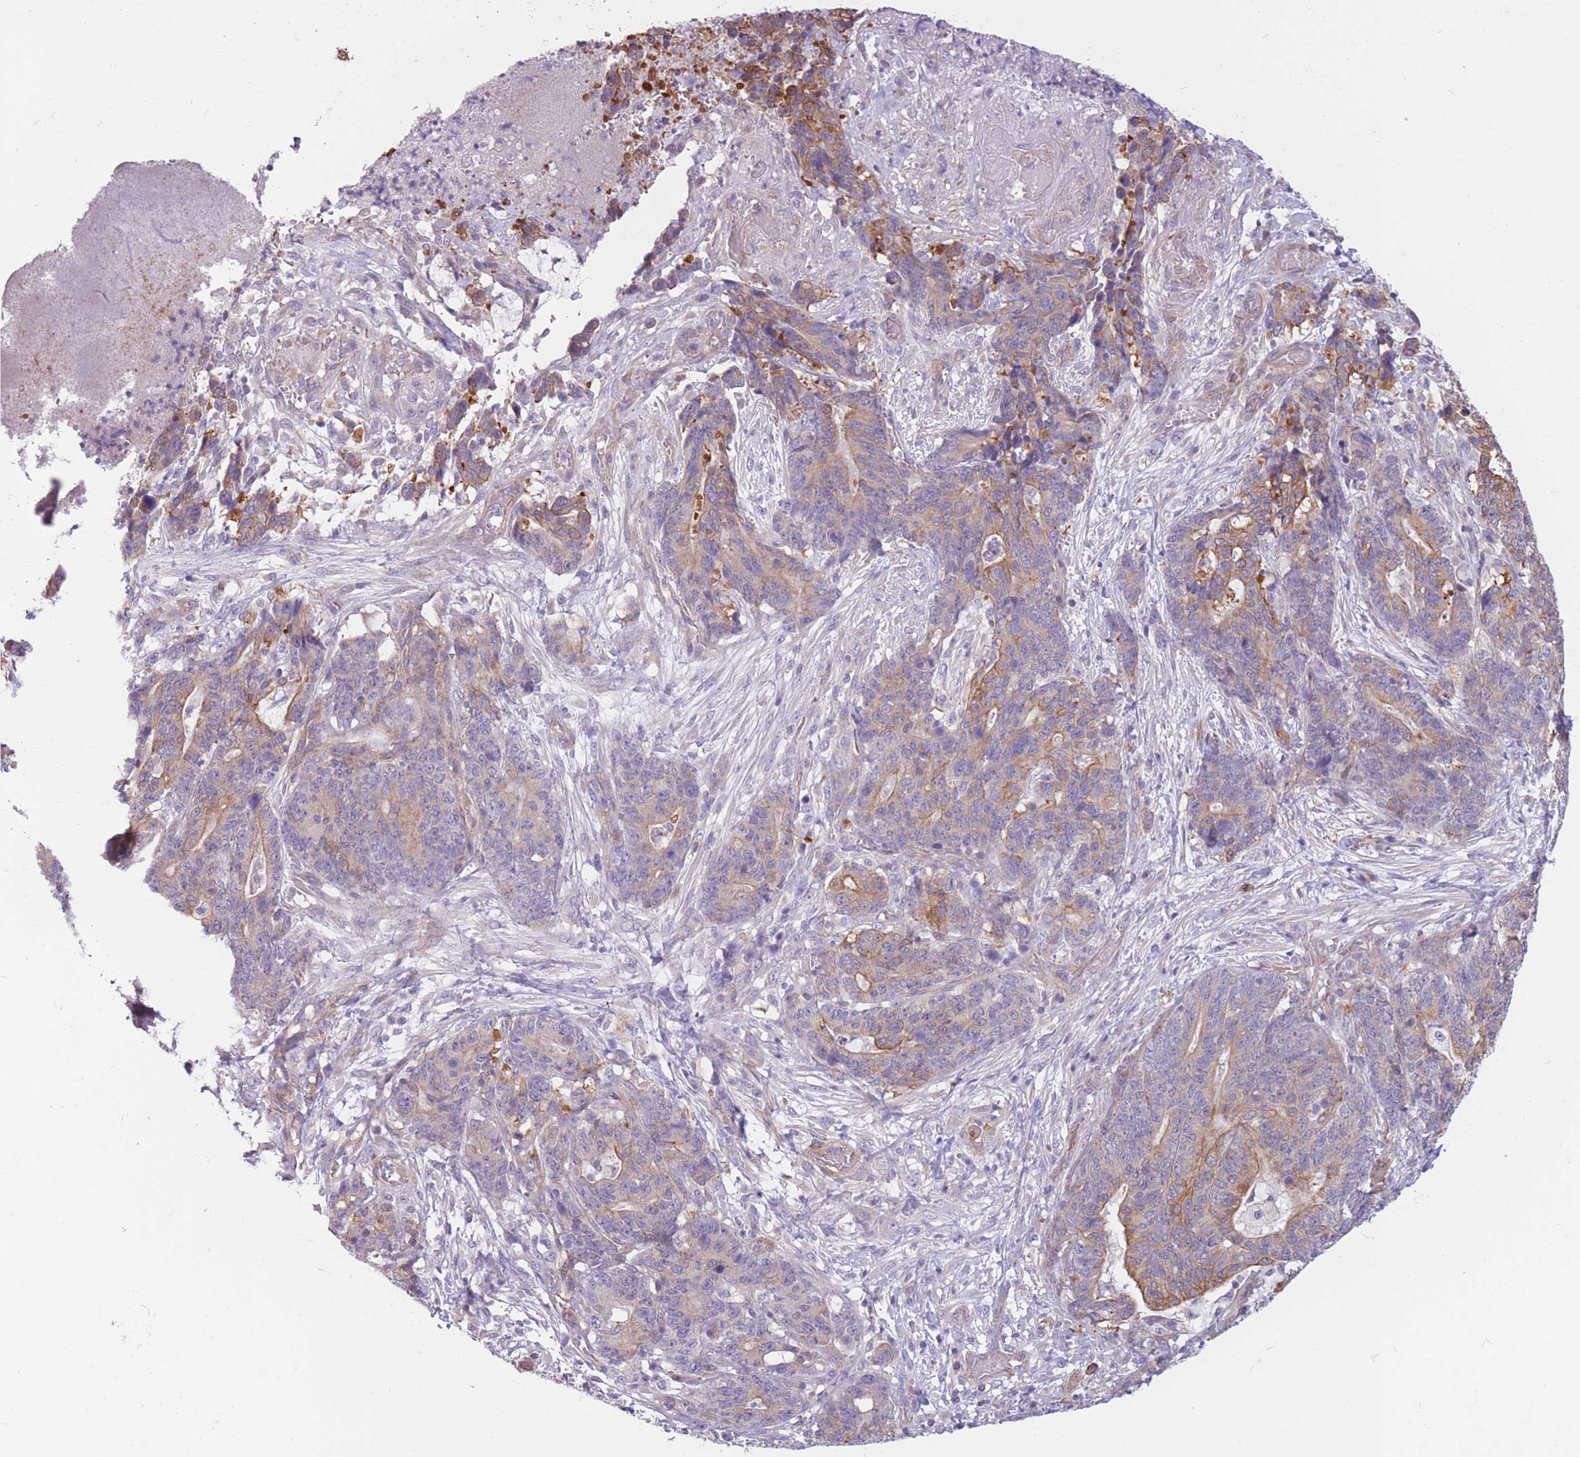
{"staining": {"intensity": "moderate", "quantity": "<25%", "location": "cytoplasmic/membranous"}, "tissue": "stomach cancer", "cell_type": "Tumor cells", "image_type": "cancer", "snomed": [{"axis": "morphology", "description": "Normal tissue, NOS"}, {"axis": "morphology", "description": "Adenocarcinoma, NOS"}, {"axis": "topography", "description": "Stomach"}], "caption": "Immunohistochemistry histopathology image of human stomach adenocarcinoma stained for a protein (brown), which reveals low levels of moderate cytoplasmic/membranous staining in approximately <25% of tumor cells.", "gene": "SERPINB3", "patient": {"sex": "female", "age": 64}}